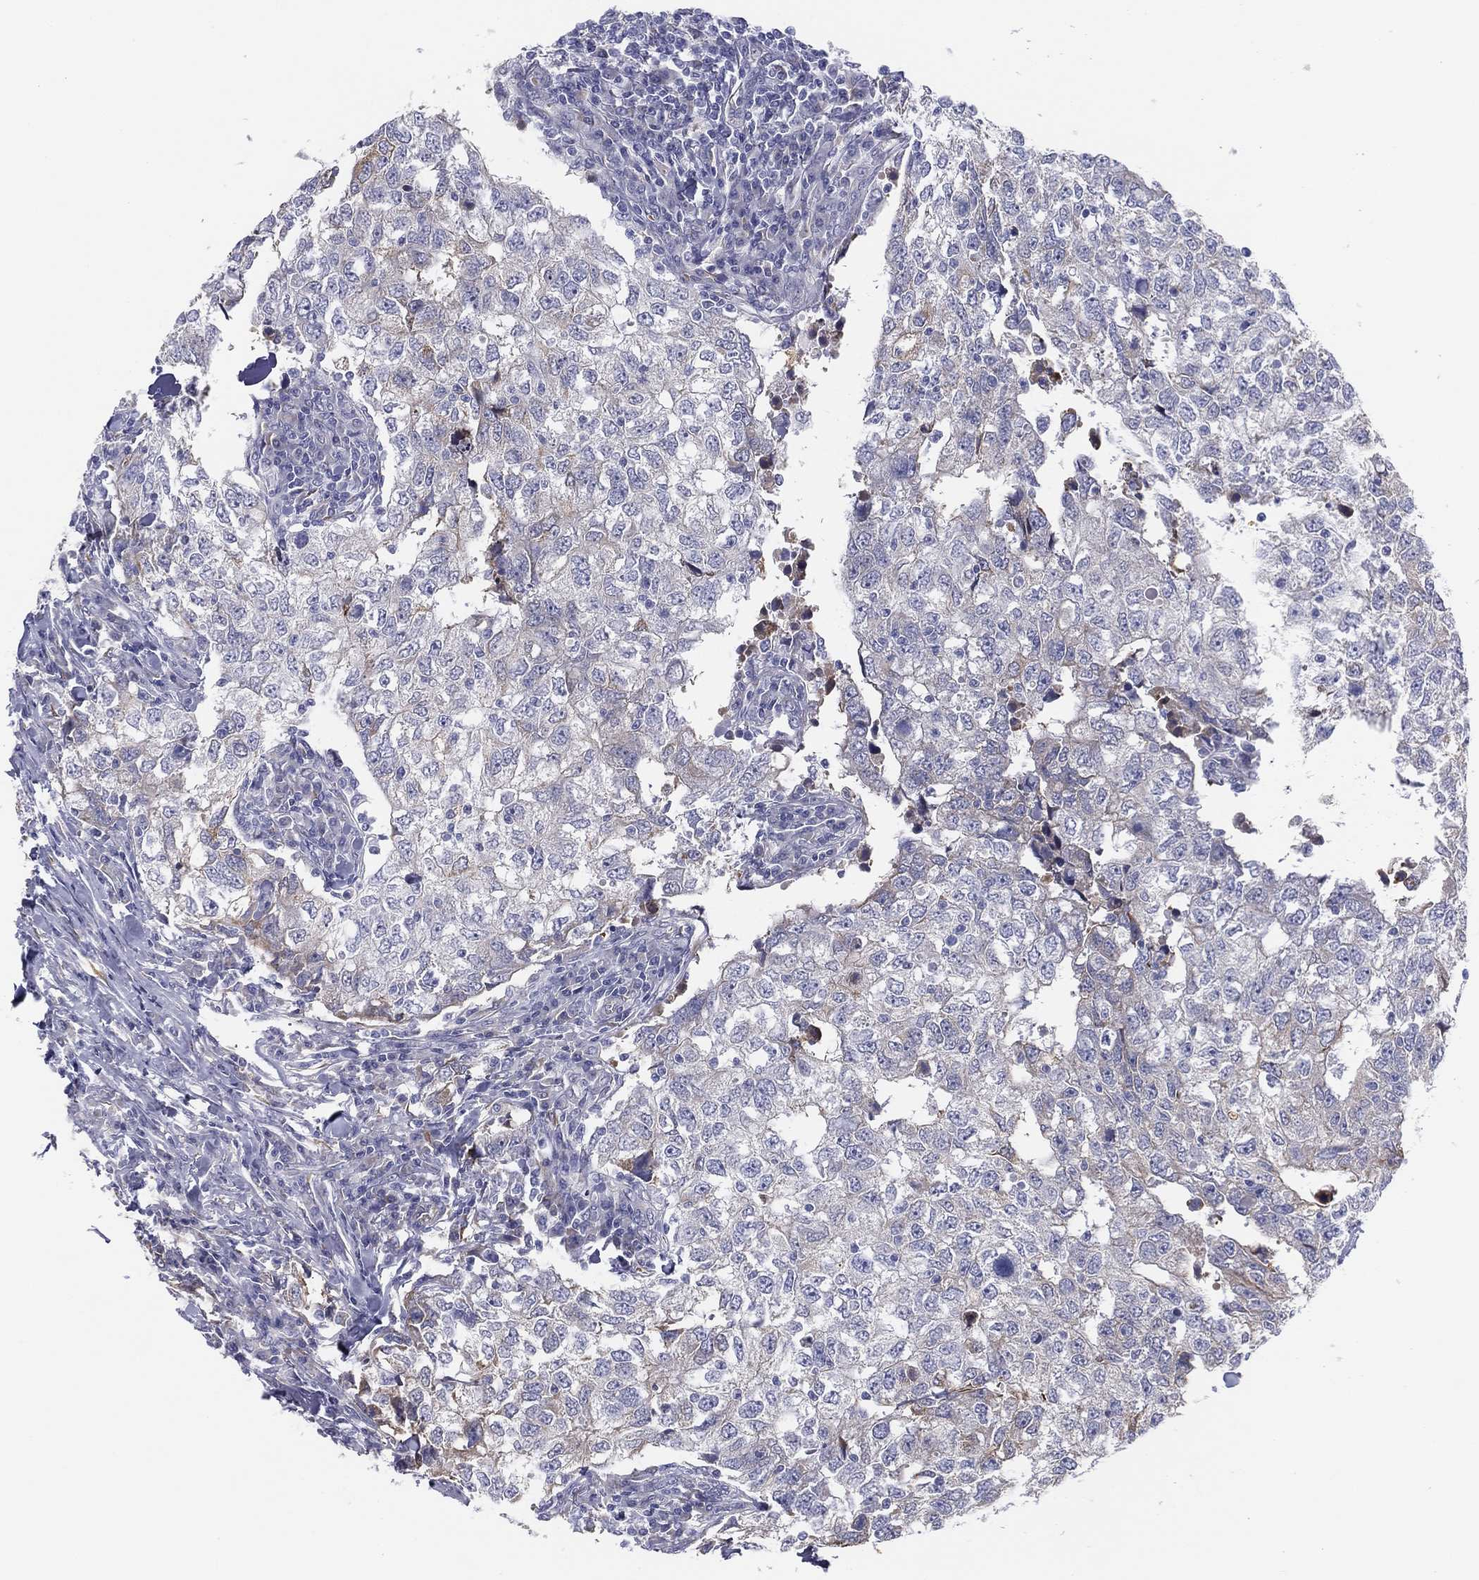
{"staining": {"intensity": "negative", "quantity": "none", "location": "none"}, "tissue": "breast cancer", "cell_type": "Tumor cells", "image_type": "cancer", "snomed": [{"axis": "morphology", "description": "Duct carcinoma"}, {"axis": "topography", "description": "Breast"}], "caption": "The micrograph exhibits no staining of tumor cells in breast infiltrating ductal carcinoma. (IHC, brightfield microscopy, high magnification).", "gene": "MLF1", "patient": {"sex": "female", "age": 30}}